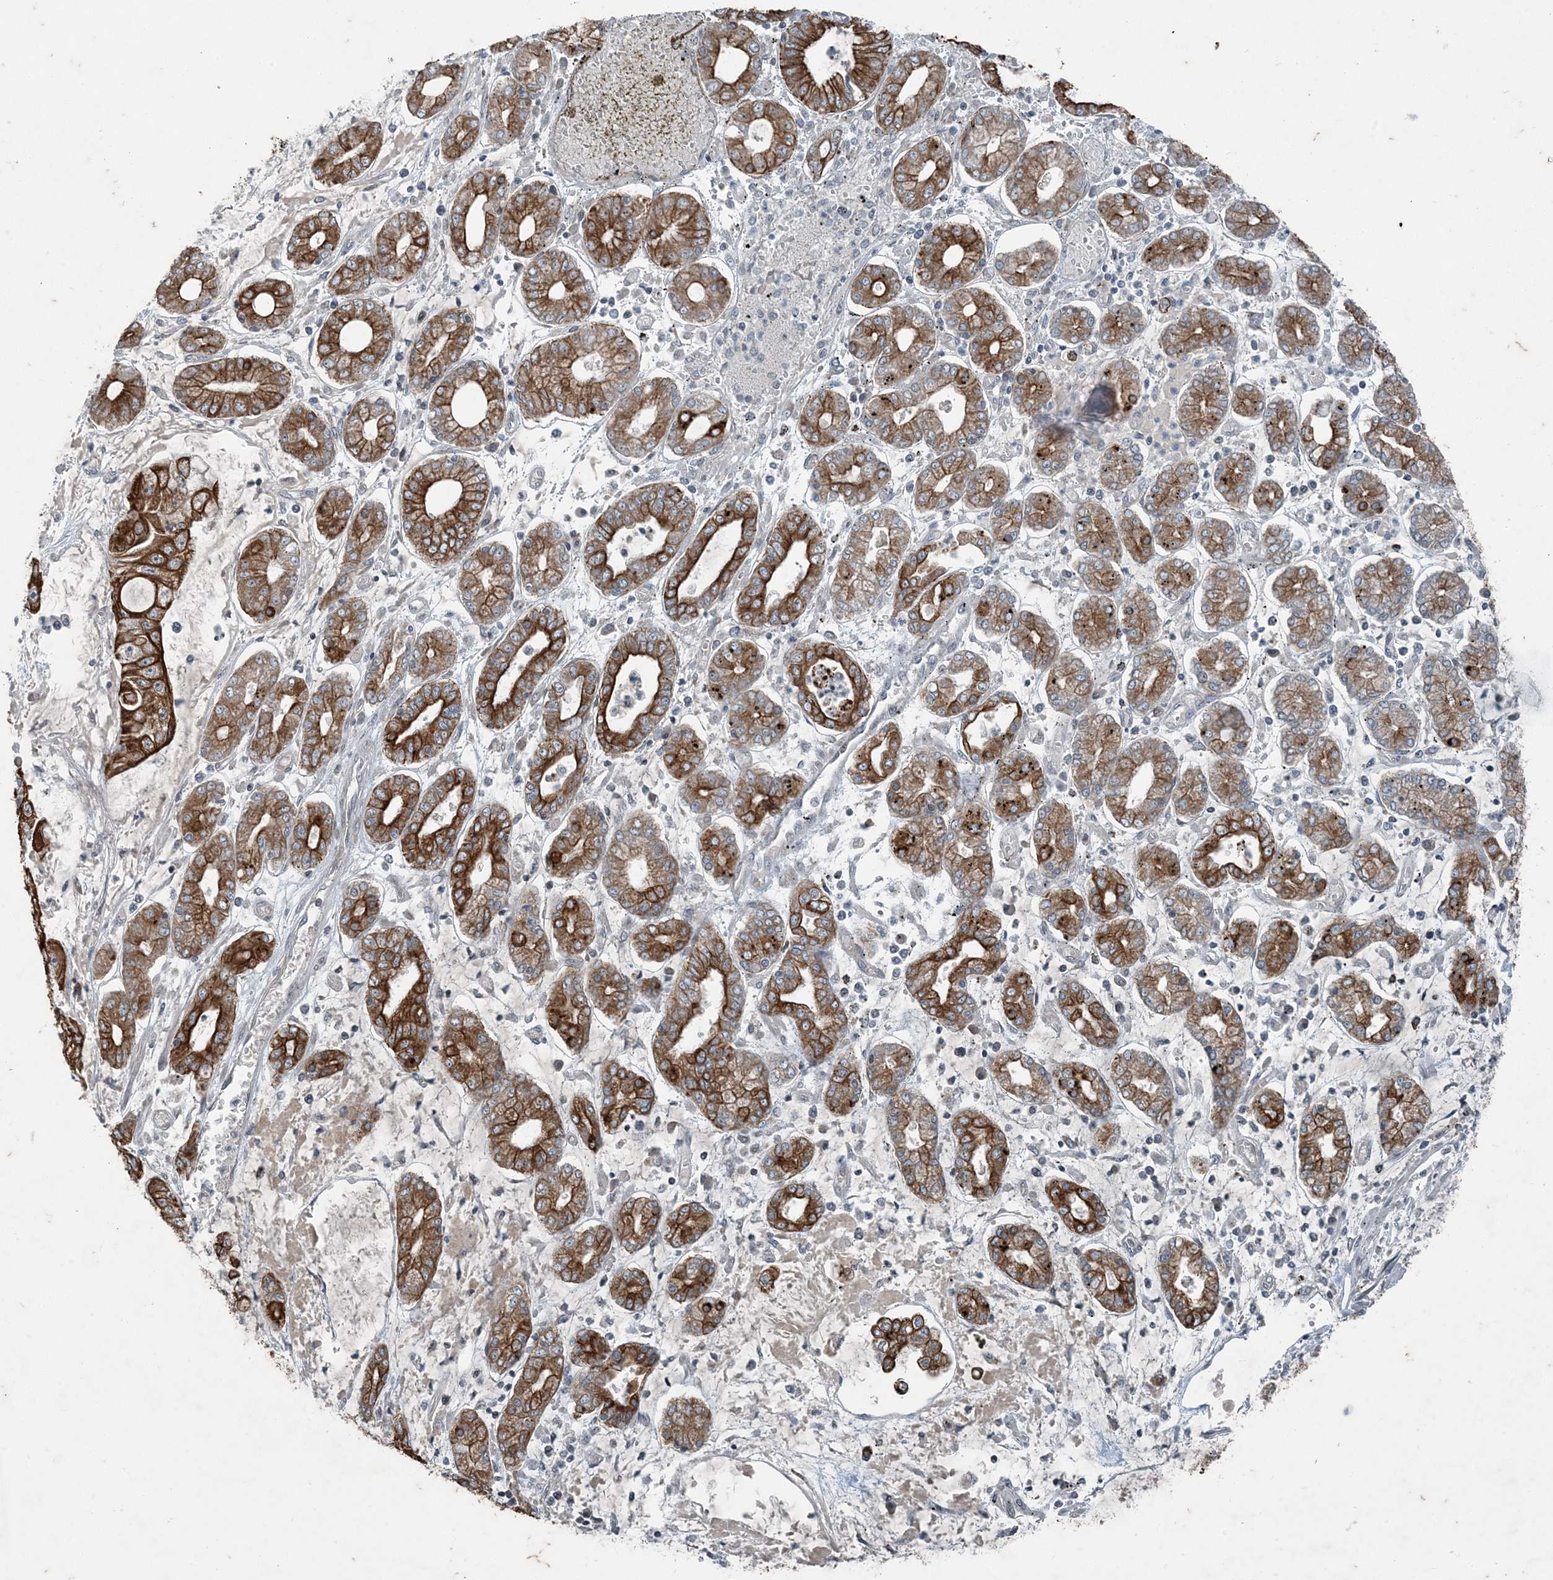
{"staining": {"intensity": "strong", "quantity": "25%-75%", "location": "cytoplasmic/membranous"}, "tissue": "stomach cancer", "cell_type": "Tumor cells", "image_type": "cancer", "snomed": [{"axis": "morphology", "description": "Adenocarcinoma, NOS"}, {"axis": "topography", "description": "Stomach"}], "caption": "Immunohistochemical staining of adenocarcinoma (stomach) demonstrates strong cytoplasmic/membranous protein expression in about 25%-75% of tumor cells. The staining was performed using DAB (3,3'-diaminobenzidine), with brown indicating positive protein expression. Nuclei are stained blue with hematoxylin.", "gene": "PC", "patient": {"sex": "male", "age": 76}}